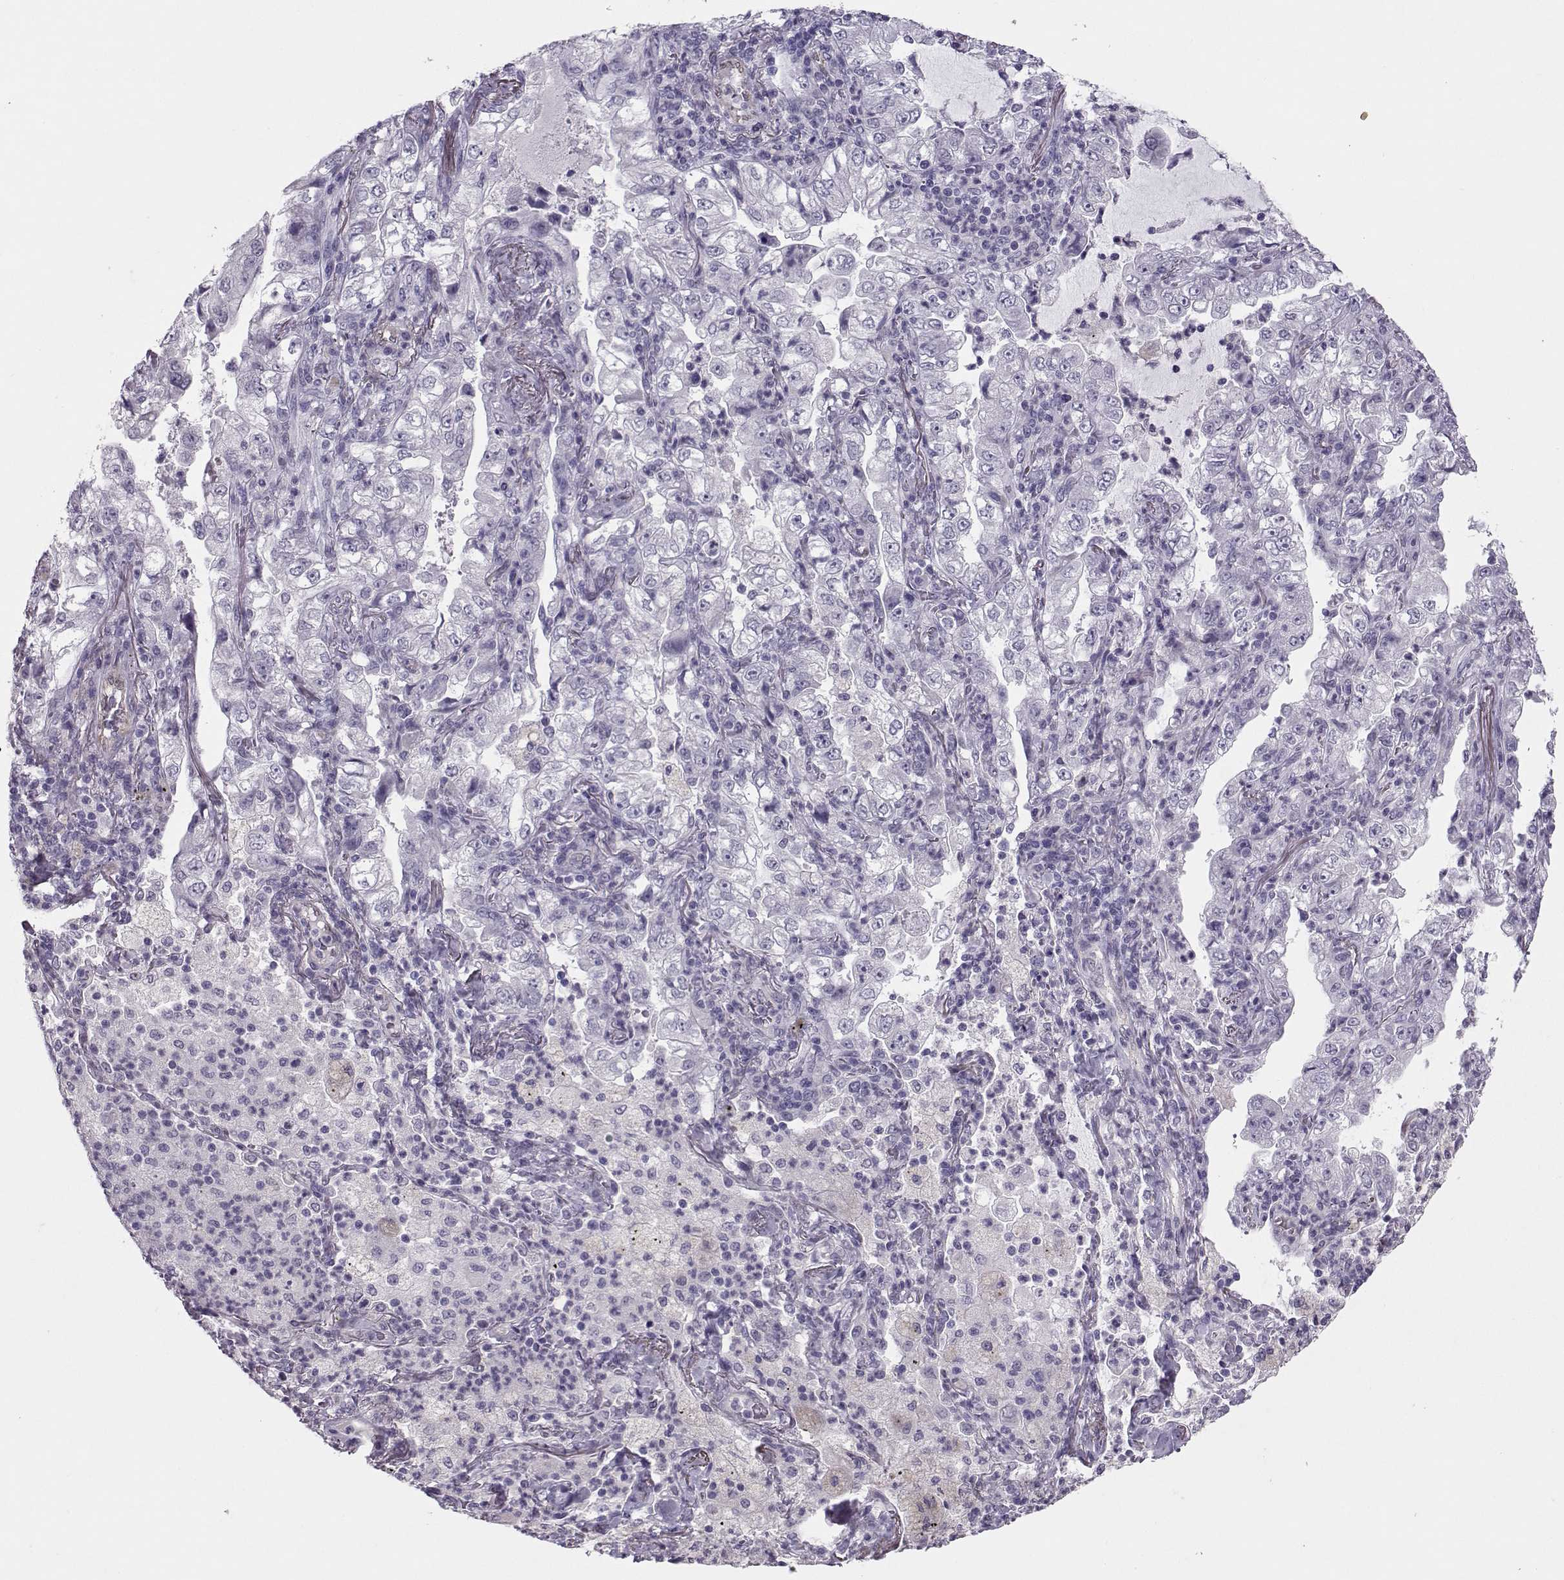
{"staining": {"intensity": "negative", "quantity": "none", "location": "none"}, "tissue": "lung cancer", "cell_type": "Tumor cells", "image_type": "cancer", "snomed": [{"axis": "morphology", "description": "Adenocarcinoma, NOS"}, {"axis": "topography", "description": "Lung"}], "caption": "A photomicrograph of human lung cancer is negative for staining in tumor cells.", "gene": "ASRGL1", "patient": {"sex": "female", "age": 73}}